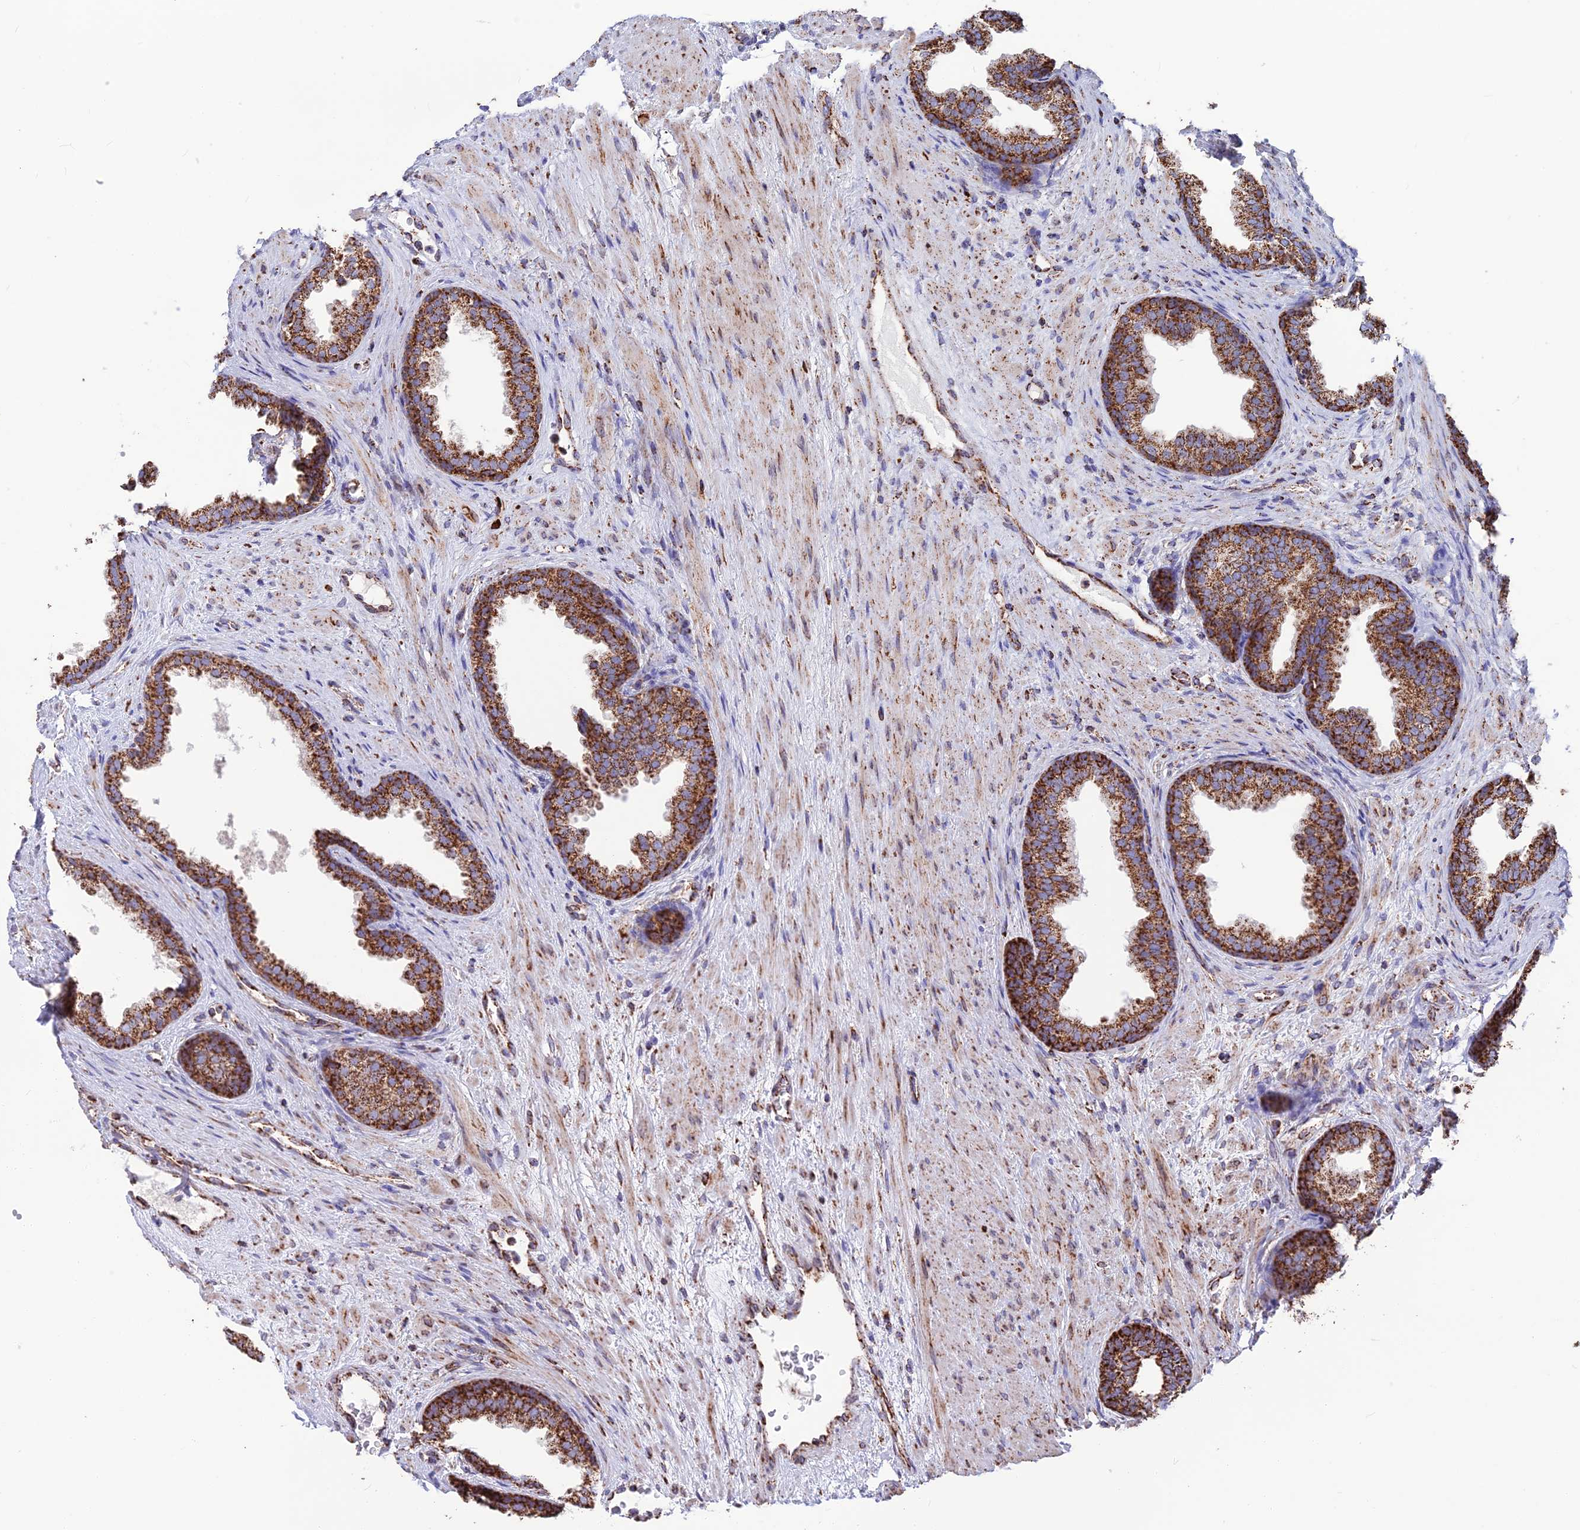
{"staining": {"intensity": "strong", "quantity": ">75%", "location": "cytoplasmic/membranous"}, "tissue": "prostate", "cell_type": "Glandular cells", "image_type": "normal", "snomed": [{"axis": "morphology", "description": "Normal tissue, NOS"}, {"axis": "topography", "description": "Prostate"}], "caption": "Immunohistochemistry (IHC) micrograph of normal prostate stained for a protein (brown), which reveals high levels of strong cytoplasmic/membranous expression in approximately >75% of glandular cells.", "gene": "CS", "patient": {"sex": "male", "age": 76}}